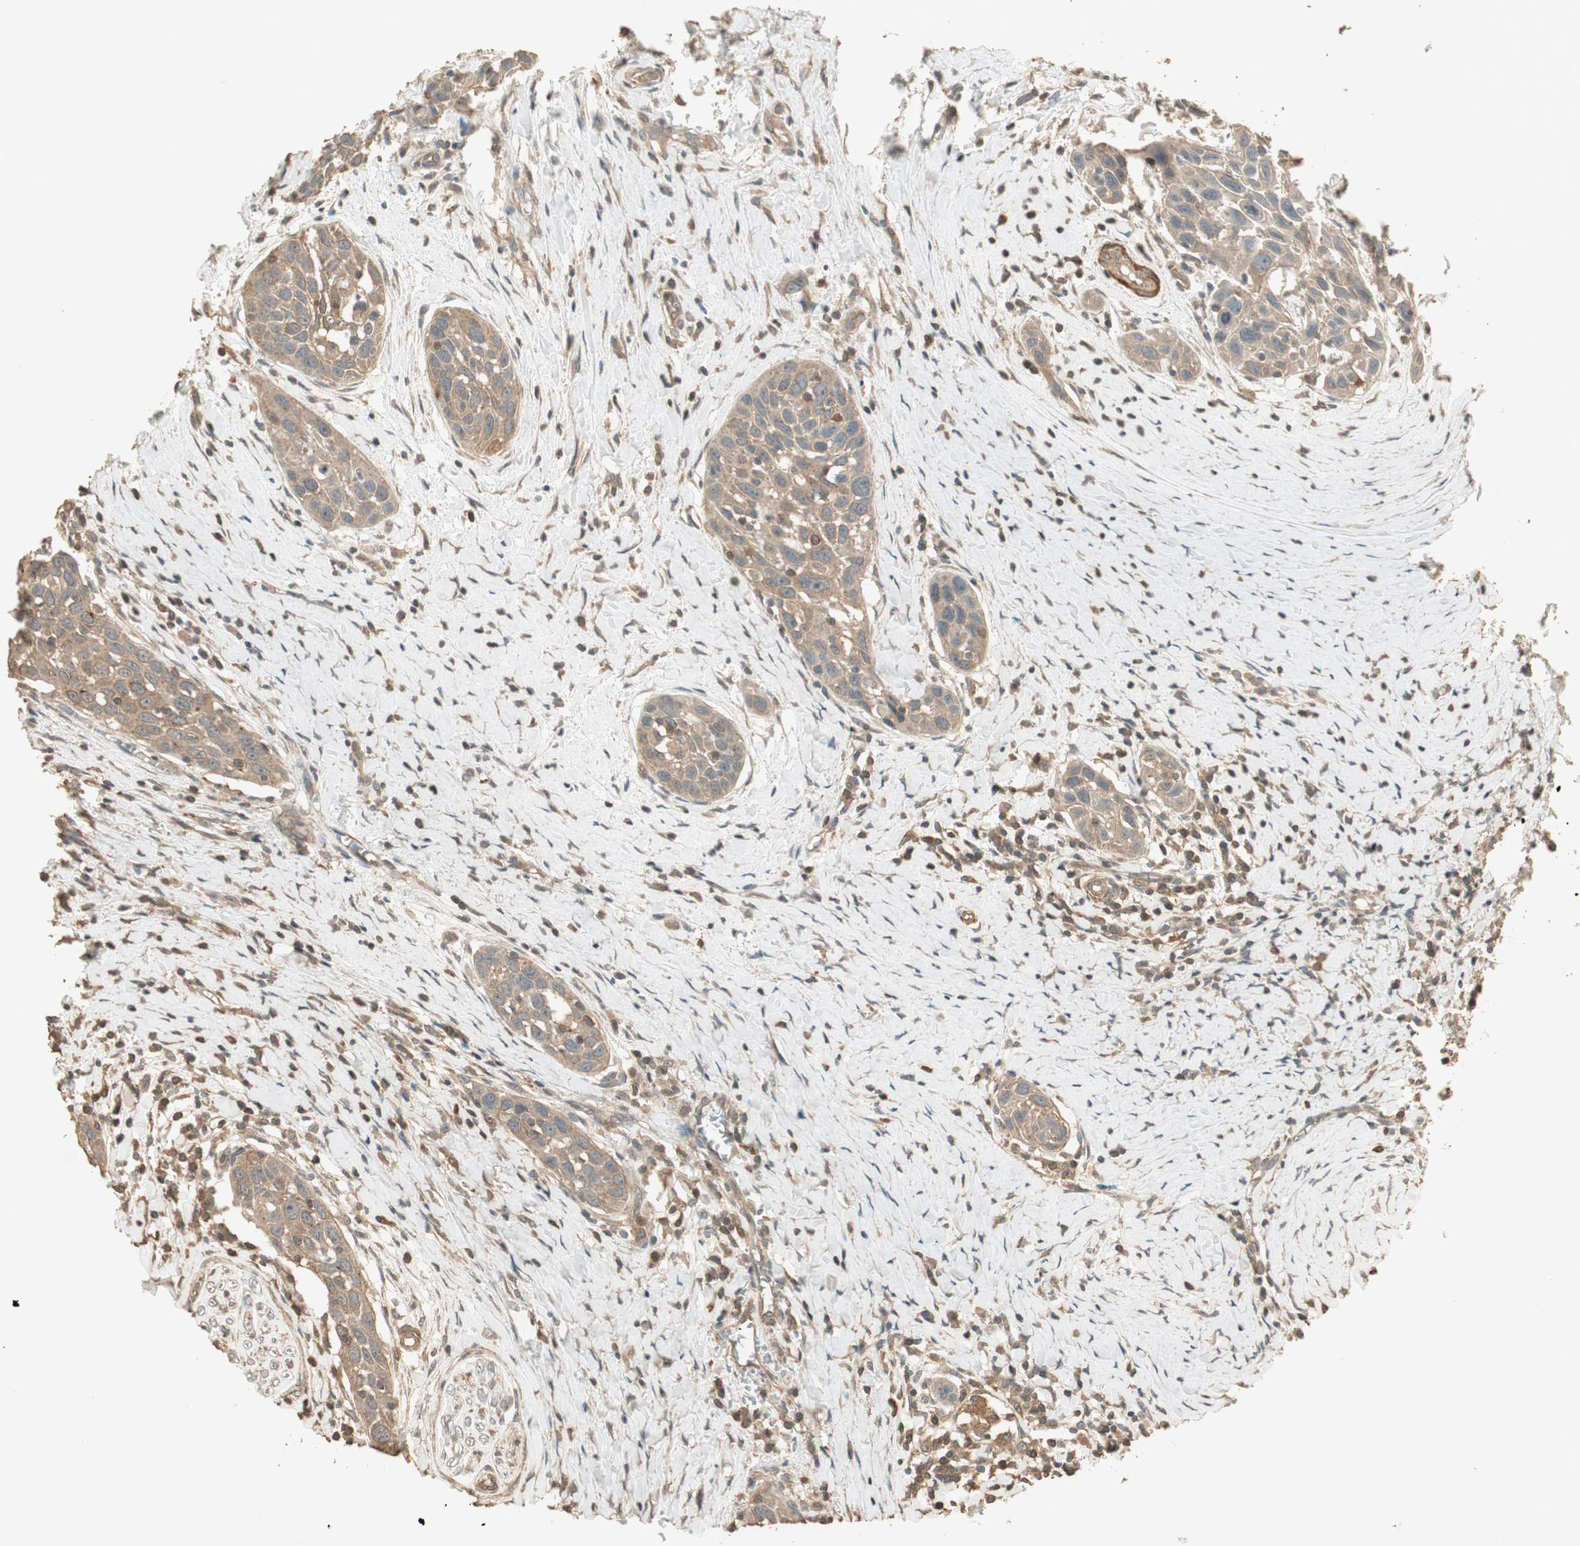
{"staining": {"intensity": "moderate", "quantity": ">75%", "location": "cytoplasmic/membranous"}, "tissue": "head and neck cancer", "cell_type": "Tumor cells", "image_type": "cancer", "snomed": [{"axis": "morphology", "description": "Normal tissue, NOS"}, {"axis": "morphology", "description": "Squamous cell carcinoma, NOS"}, {"axis": "topography", "description": "Oral tissue"}, {"axis": "topography", "description": "Head-Neck"}], "caption": "Moderate cytoplasmic/membranous positivity for a protein is identified in about >75% of tumor cells of squamous cell carcinoma (head and neck) using IHC.", "gene": "USP2", "patient": {"sex": "female", "age": 50}}